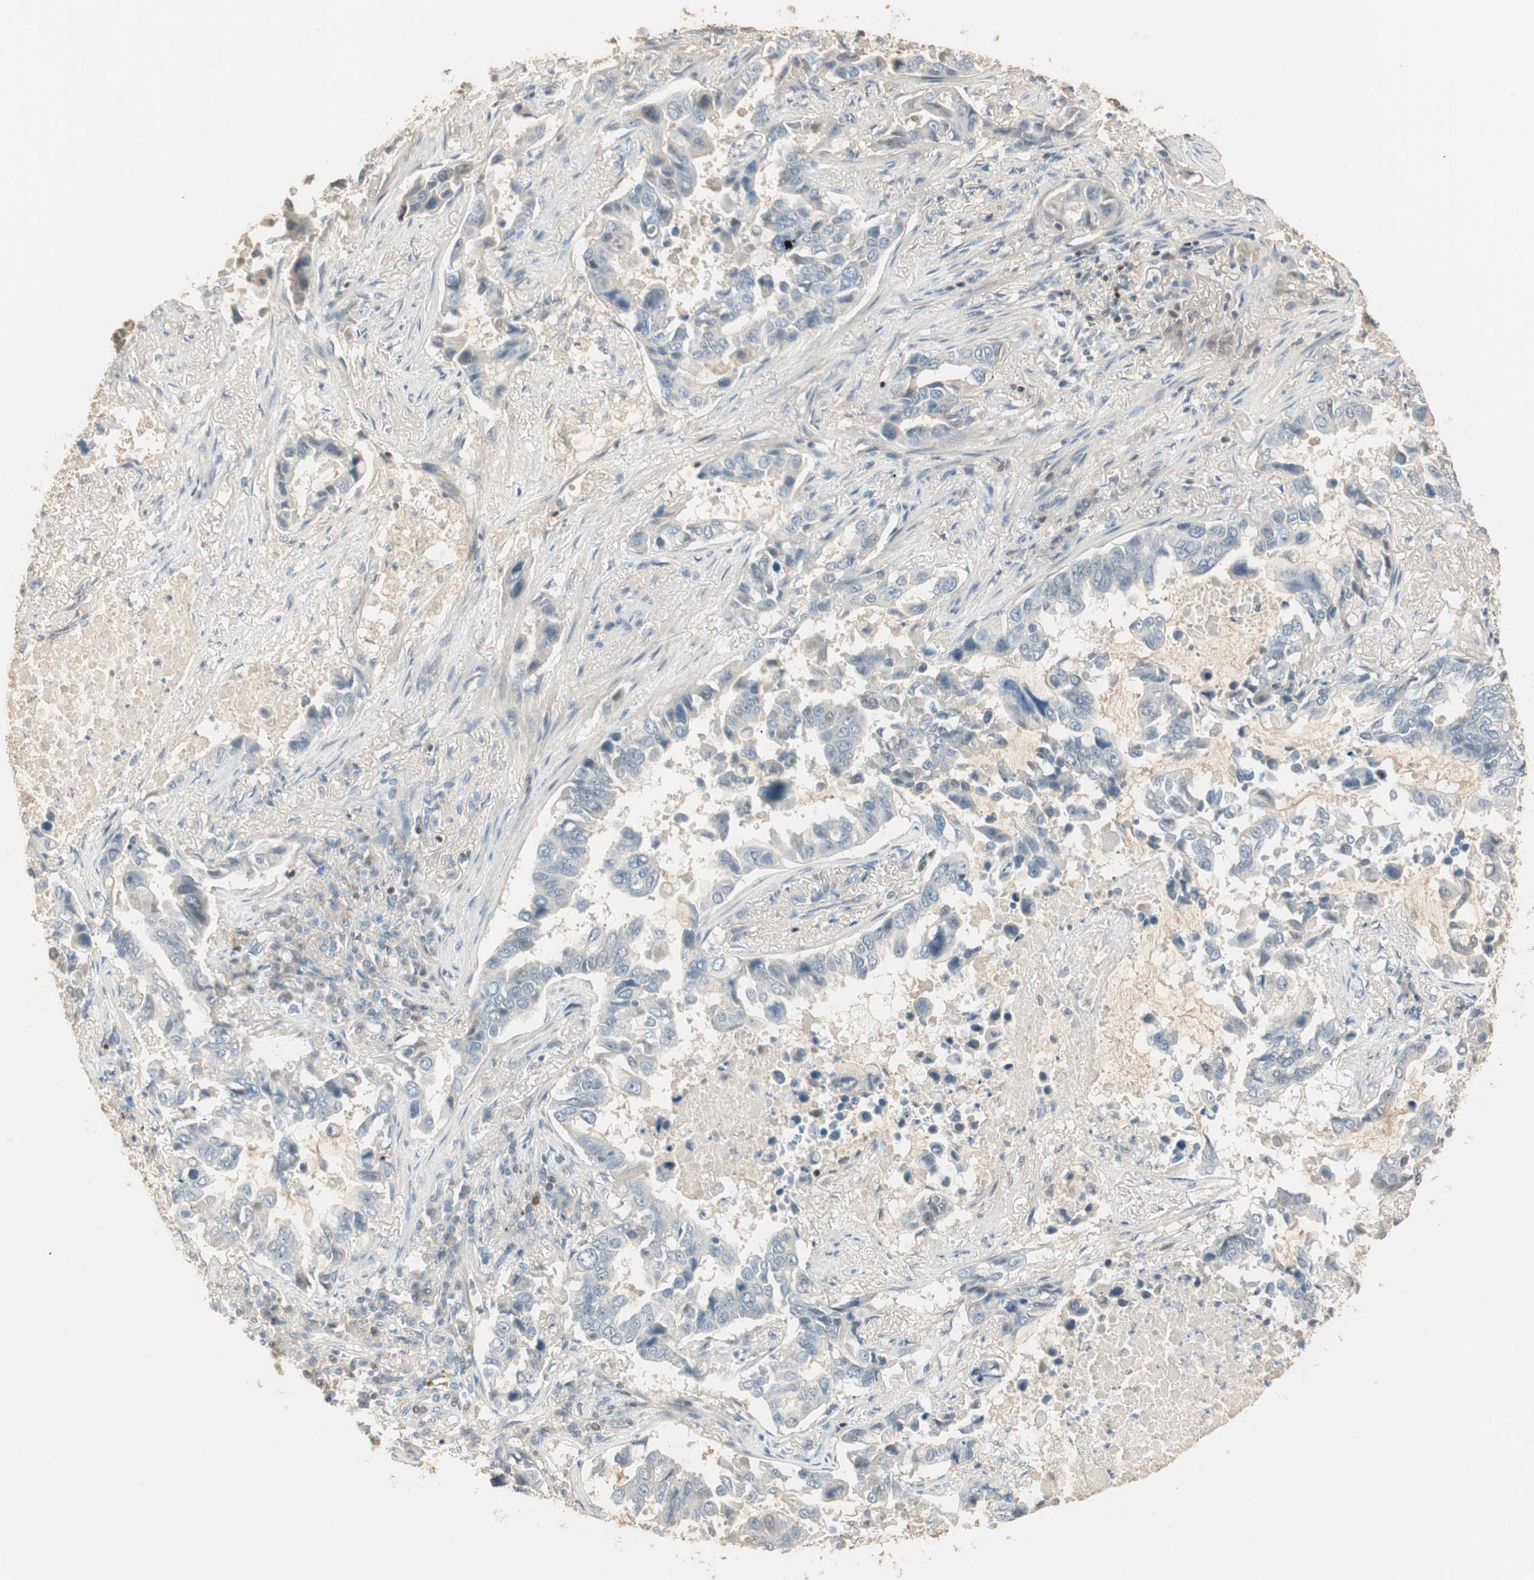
{"staining": {"intensity": "negative", "quantity": "none", "location": "none"}, "tissue": "lung cancer", "cell_type": "Tumor cells", "image_type": "cancer", "snomed": [{"axis": "morphology", "description": "Adenocarcinoma, NOS"}, {"axis": "topography", "description": "Lung"}], "caption": "This is a histopathology image of immunohistochemistry (IHC) staining of lung cancer, which shows no staining in tumor cells.", "gene": "RUNX2", "patient": {"sex": "male", "age": 64}}